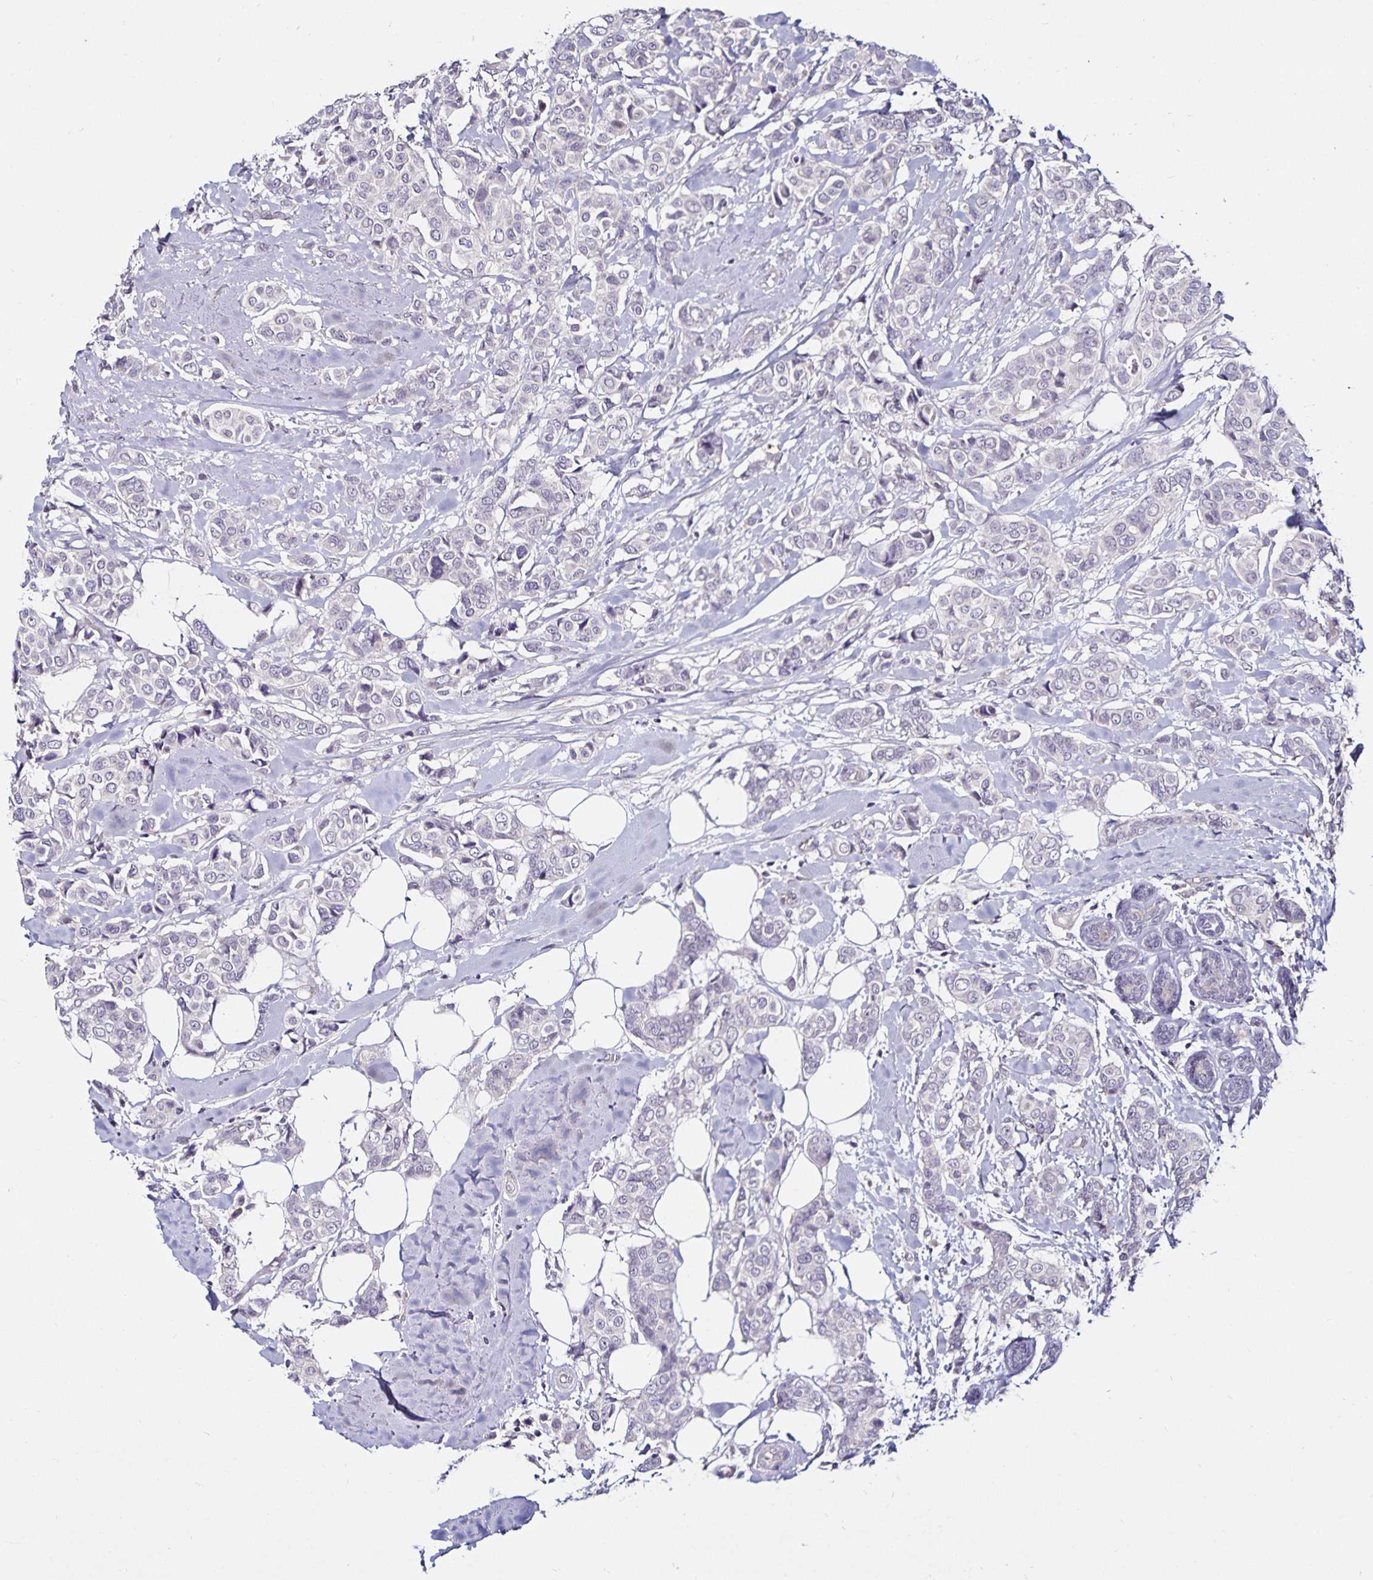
{"staining": {"intensity": "negative", "quantity": "none", "location": "none"}, "tissue": "breast cancer", "cell_type": "Tumor cells", "image_type": "cancer", "snomed": [{"axis": "morphology", "description": "Lobular carcinoma"}, {"axis": "topography", "description": "Breast"}], "caption": "IHC of human breast cancer (lobular carcinoma) exhibits no expression in tumor cells. (DAB (3,3'-diaminobenzidine) immunohistochemistry visualized using brightfield microscopy, high magnification).", "gene": "ACSL5", "patient": {"sex": "female", "age": 51}}